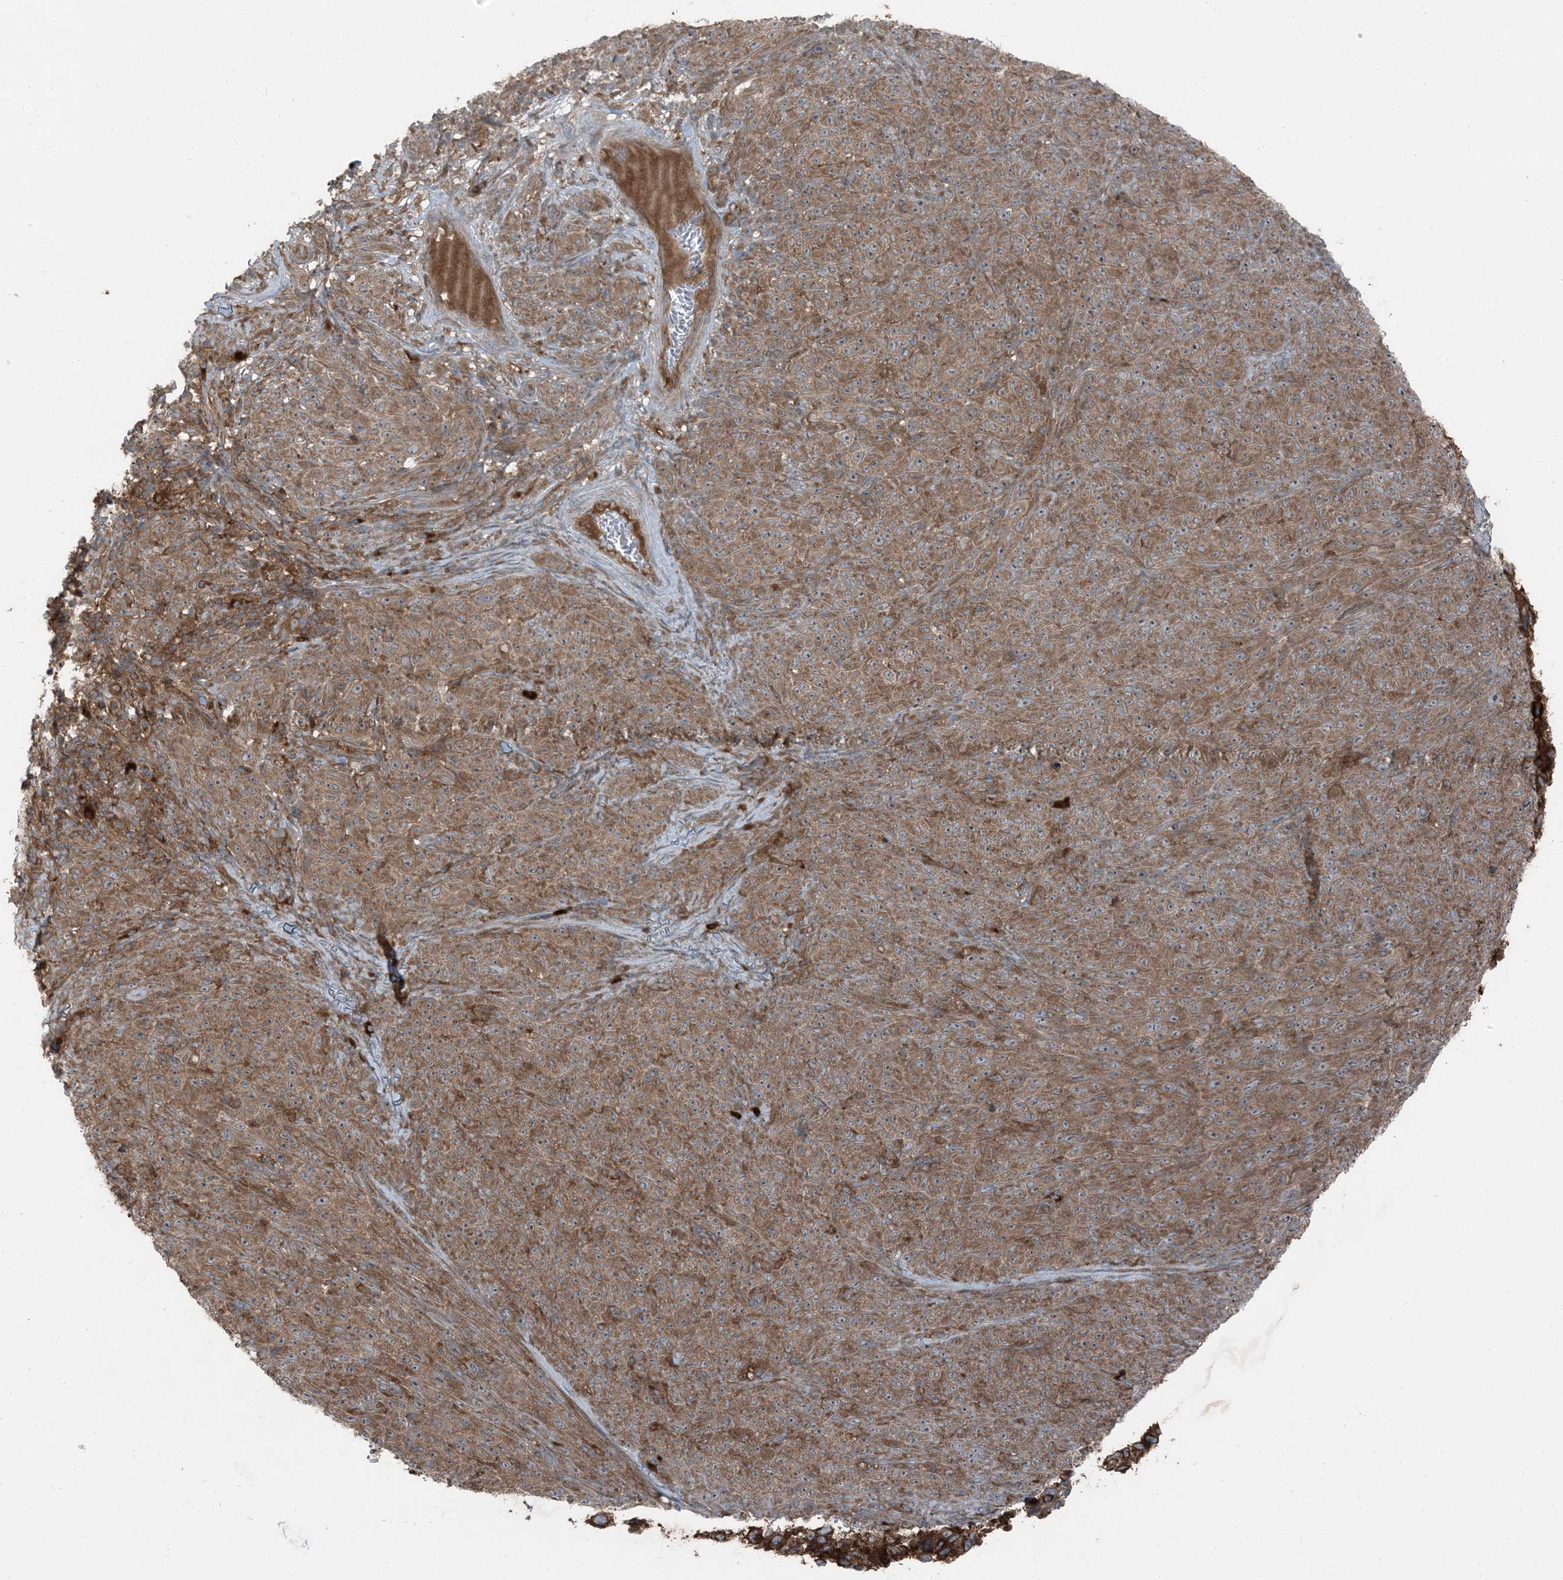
{"staining": {"intensity": "moderate", "quantity": ">75%", "location": "cytoplasmic/membranous"}, "tissue": "melanoma", "cell_type": "Tumor cells", "image_type": "cancer", "snomed": [{"axis": "morphology", "description": "Malignant melanoma, NOS"}, {"axis": "topography", "description": "Skin"}], "caption": "The histopathology image reveals a brown stain indicating the presence of a protein in the cytoplasmic/membranous of tumor cells in melanoma. The staining was performed using DAB, with brown indicating positive protein expression. Nuclei are stained blue with hematoxylin.", "gene": "RAB3GAP1", "patient": {"sex": "female", "age": 82}}